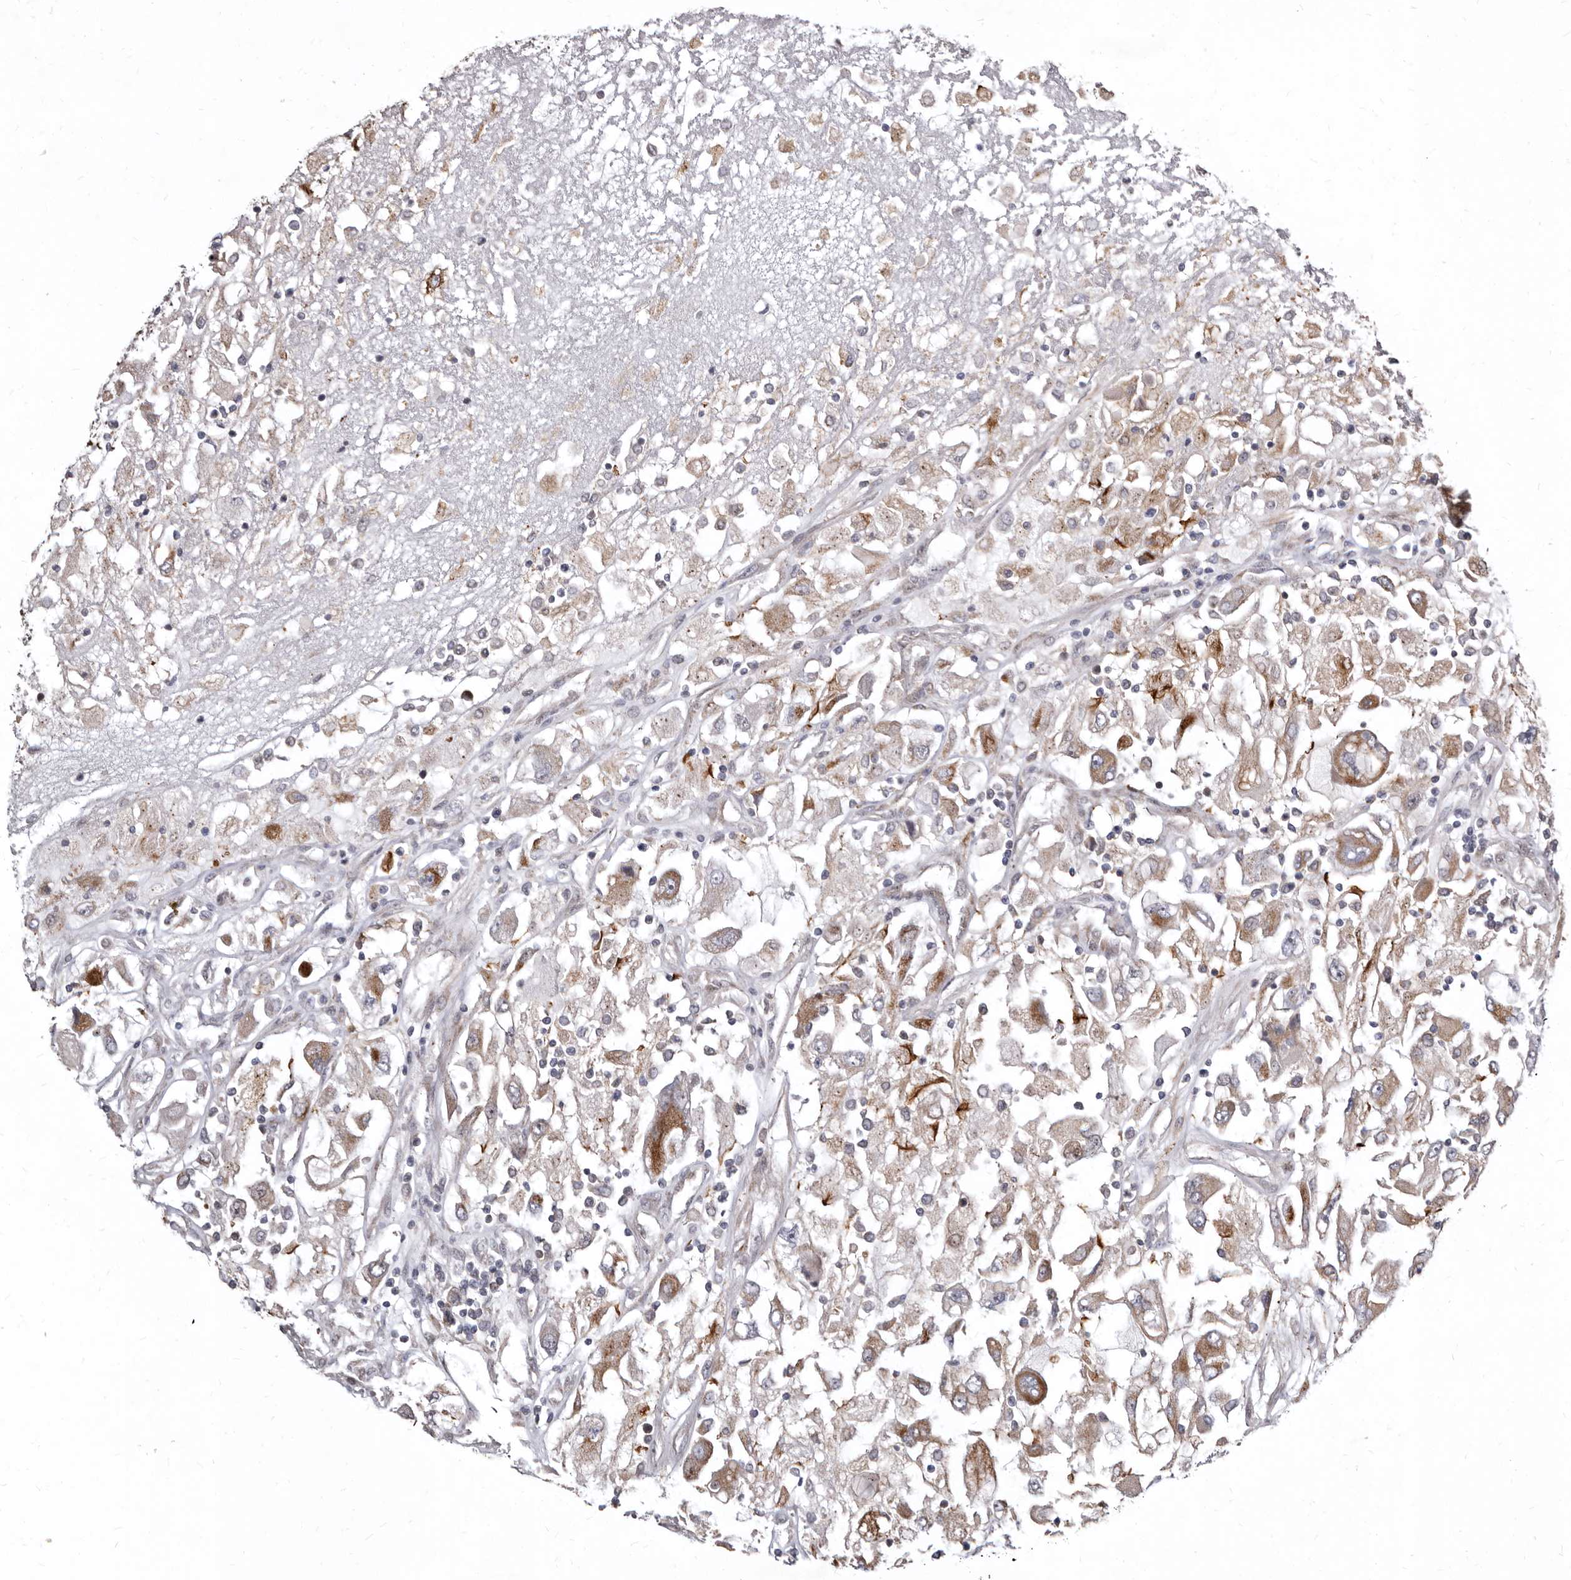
{"staining": {"intensity": "moderate", "quantity": "25%-75%", "location": "cytoplasmic/membranous"}, "tissue": "renal cancer", "cell_type": "Tumor cells", "image_type": "cancer", "snomed": [{"axis": "morphology", "description": "Adenocarcinoma, NOS"}, {"axis": "topography", "description": "Kidney"}], "caption": "The immunohistochemical stain highlights moderate cytoplasmic/membranous staining in tumor cells of renal adenocarcinoma tissue.", "gene": "SMC4", "patient": {"sex": "female", "age": 52}}